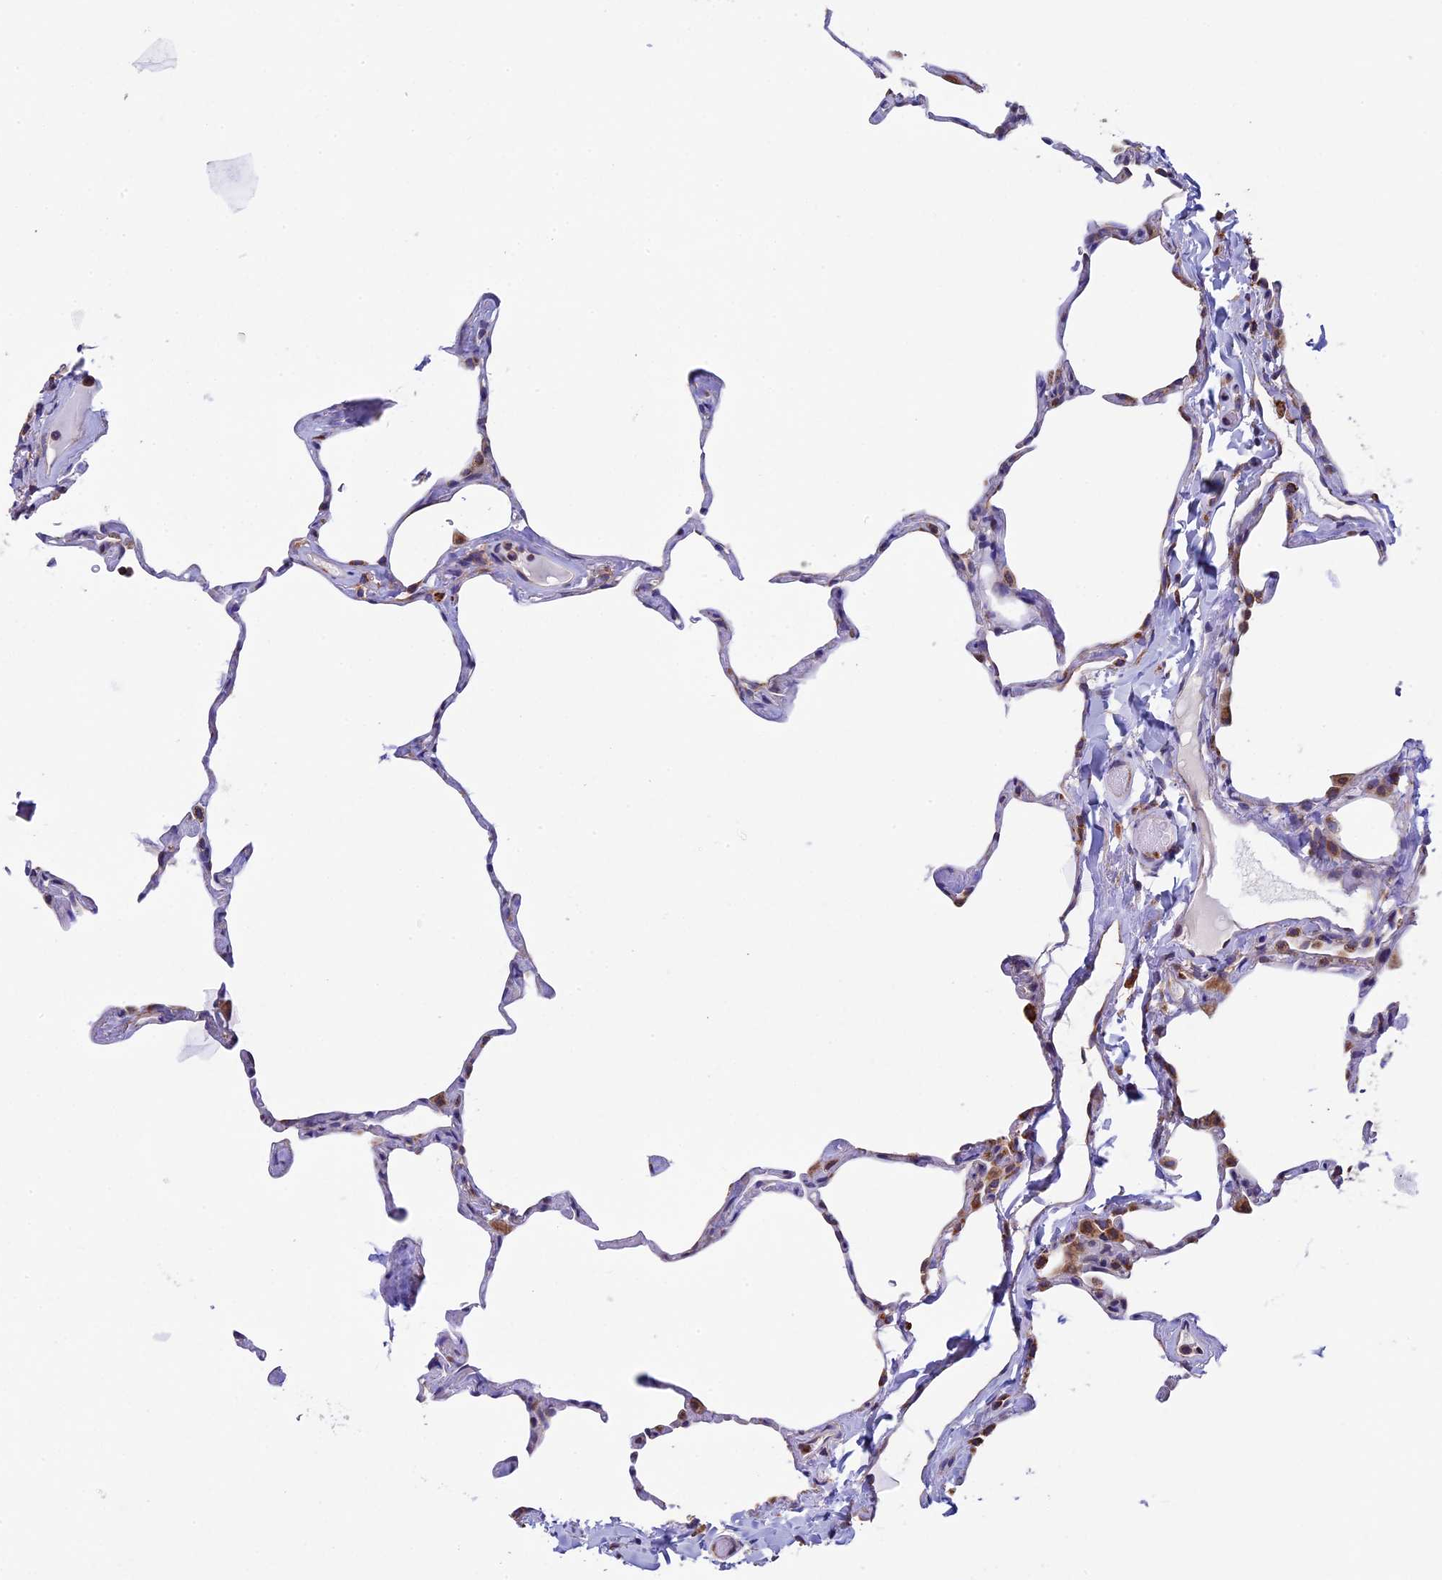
{"staining": {"intensity": "moderate", "quantity": "<25%", "location": "cytoplasmic/membranous"}, "tissue": "lung", "cell_type": "Alveolar cells", "image_type": "normal", "snomed": [{"axis": "morphology", "description": "Normal tissue, NOS"}, {"axis": "topography", "description": "Lung"}], "caption": "Immunohistochemical staining of normal human lung reveals <25% levels of moderate cytoplasmic/membranous protein positivity in approximately <25% of alveolar cells.", "gene": "SLC9A5", "patient": {"sex": "male", "age": 65}}